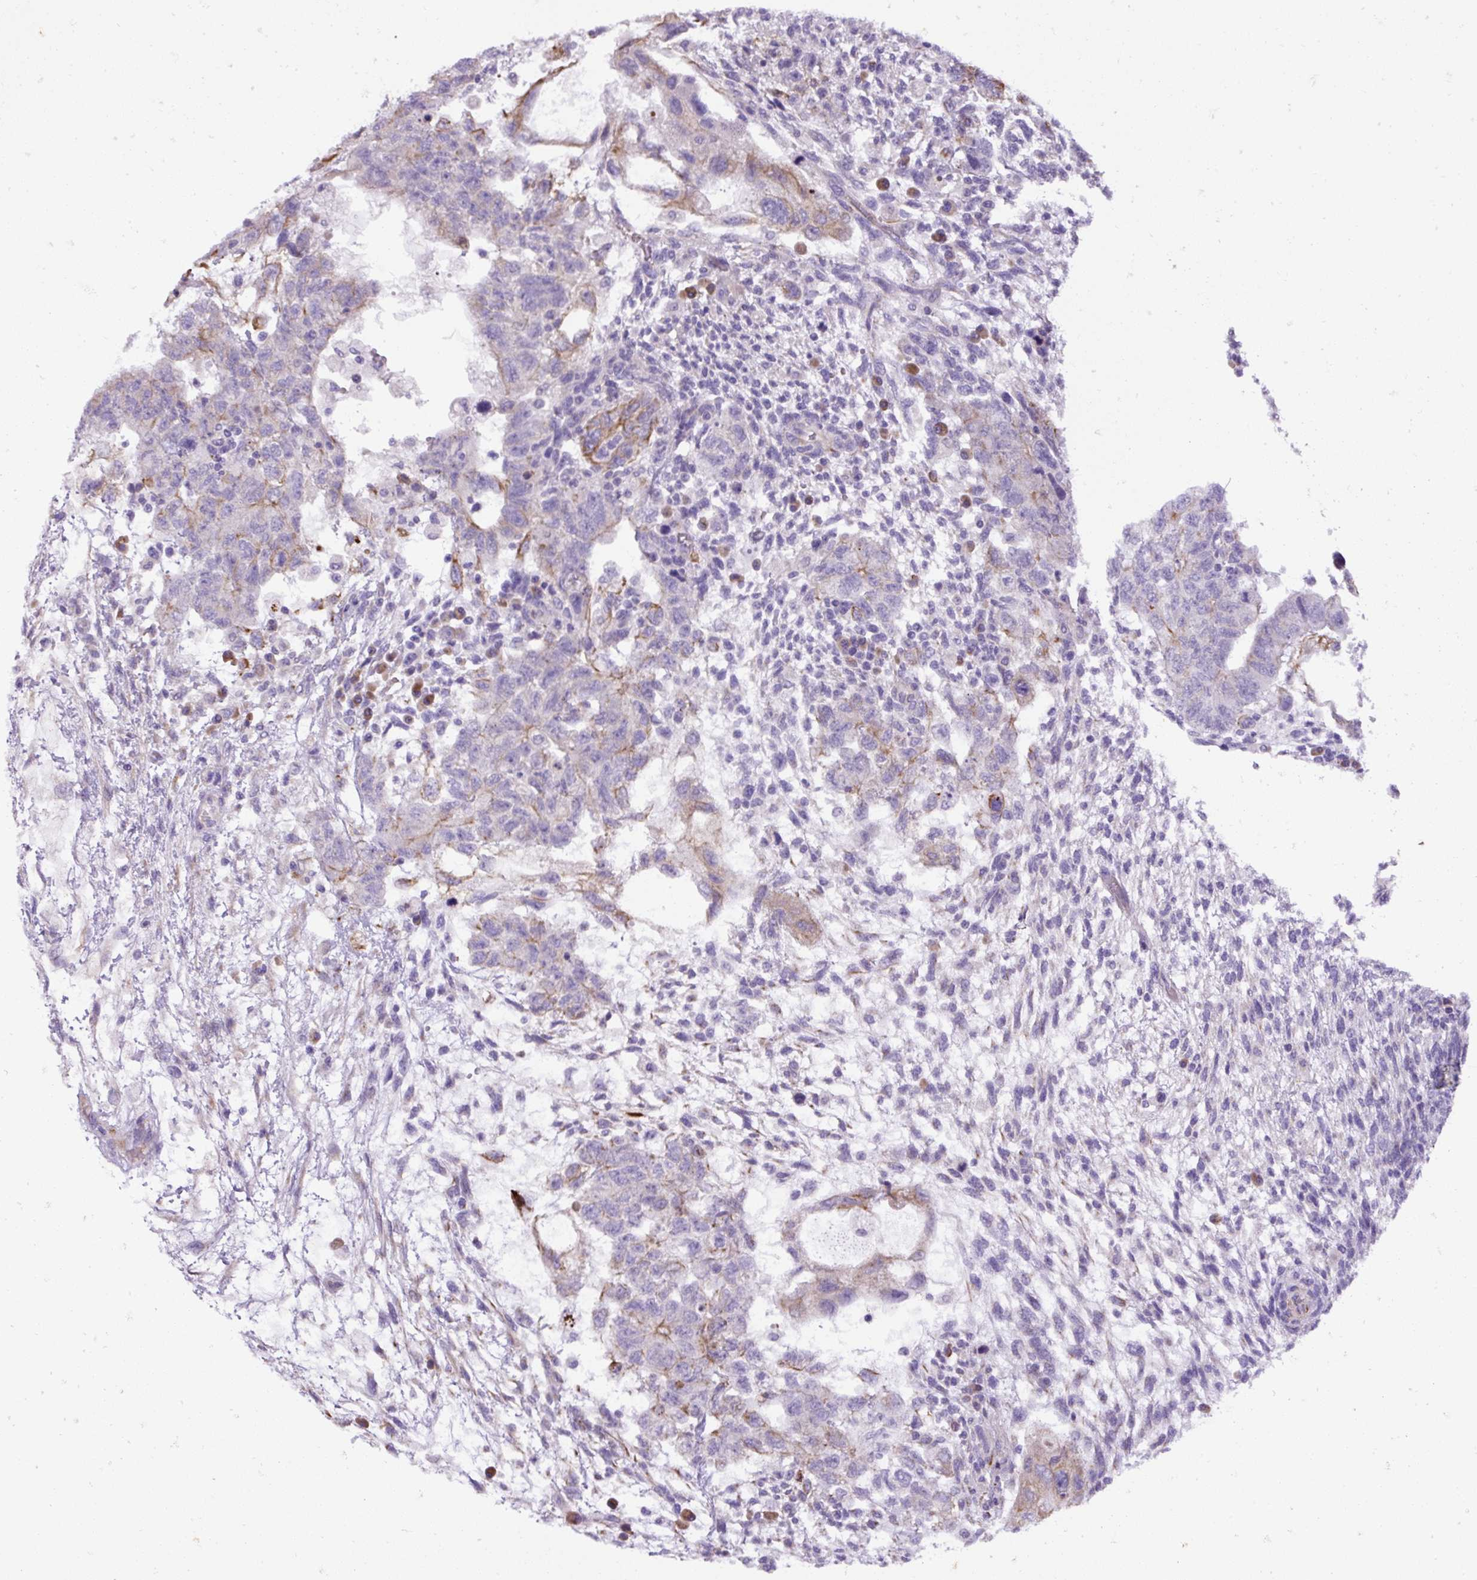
{"staining": {"intensity": "weak", "quantity": "25%-75%", "location": "cytoplasmic/membranous"}, "tissue": "testis cancer", "cell_type": "Tumor cells", "image_type": "cancer", "snomed": [{"axis": "morphology", "description": "Normal tissue, NOS"}, {"axis": "morphology", "description": "Carcinoma, Embryonal, NOS"}, {"axis": "topography", "description": "Testis"}], "caption": "This photomicrograph displays immunohistochemistry staining of embryonal carcinoma (testis), with low weak cytoplasmic/membranous staining in approximately 25%-75% of tumor cells.", "gene": "FAM149A", "patient": {"sex": "male", "age": 36}}